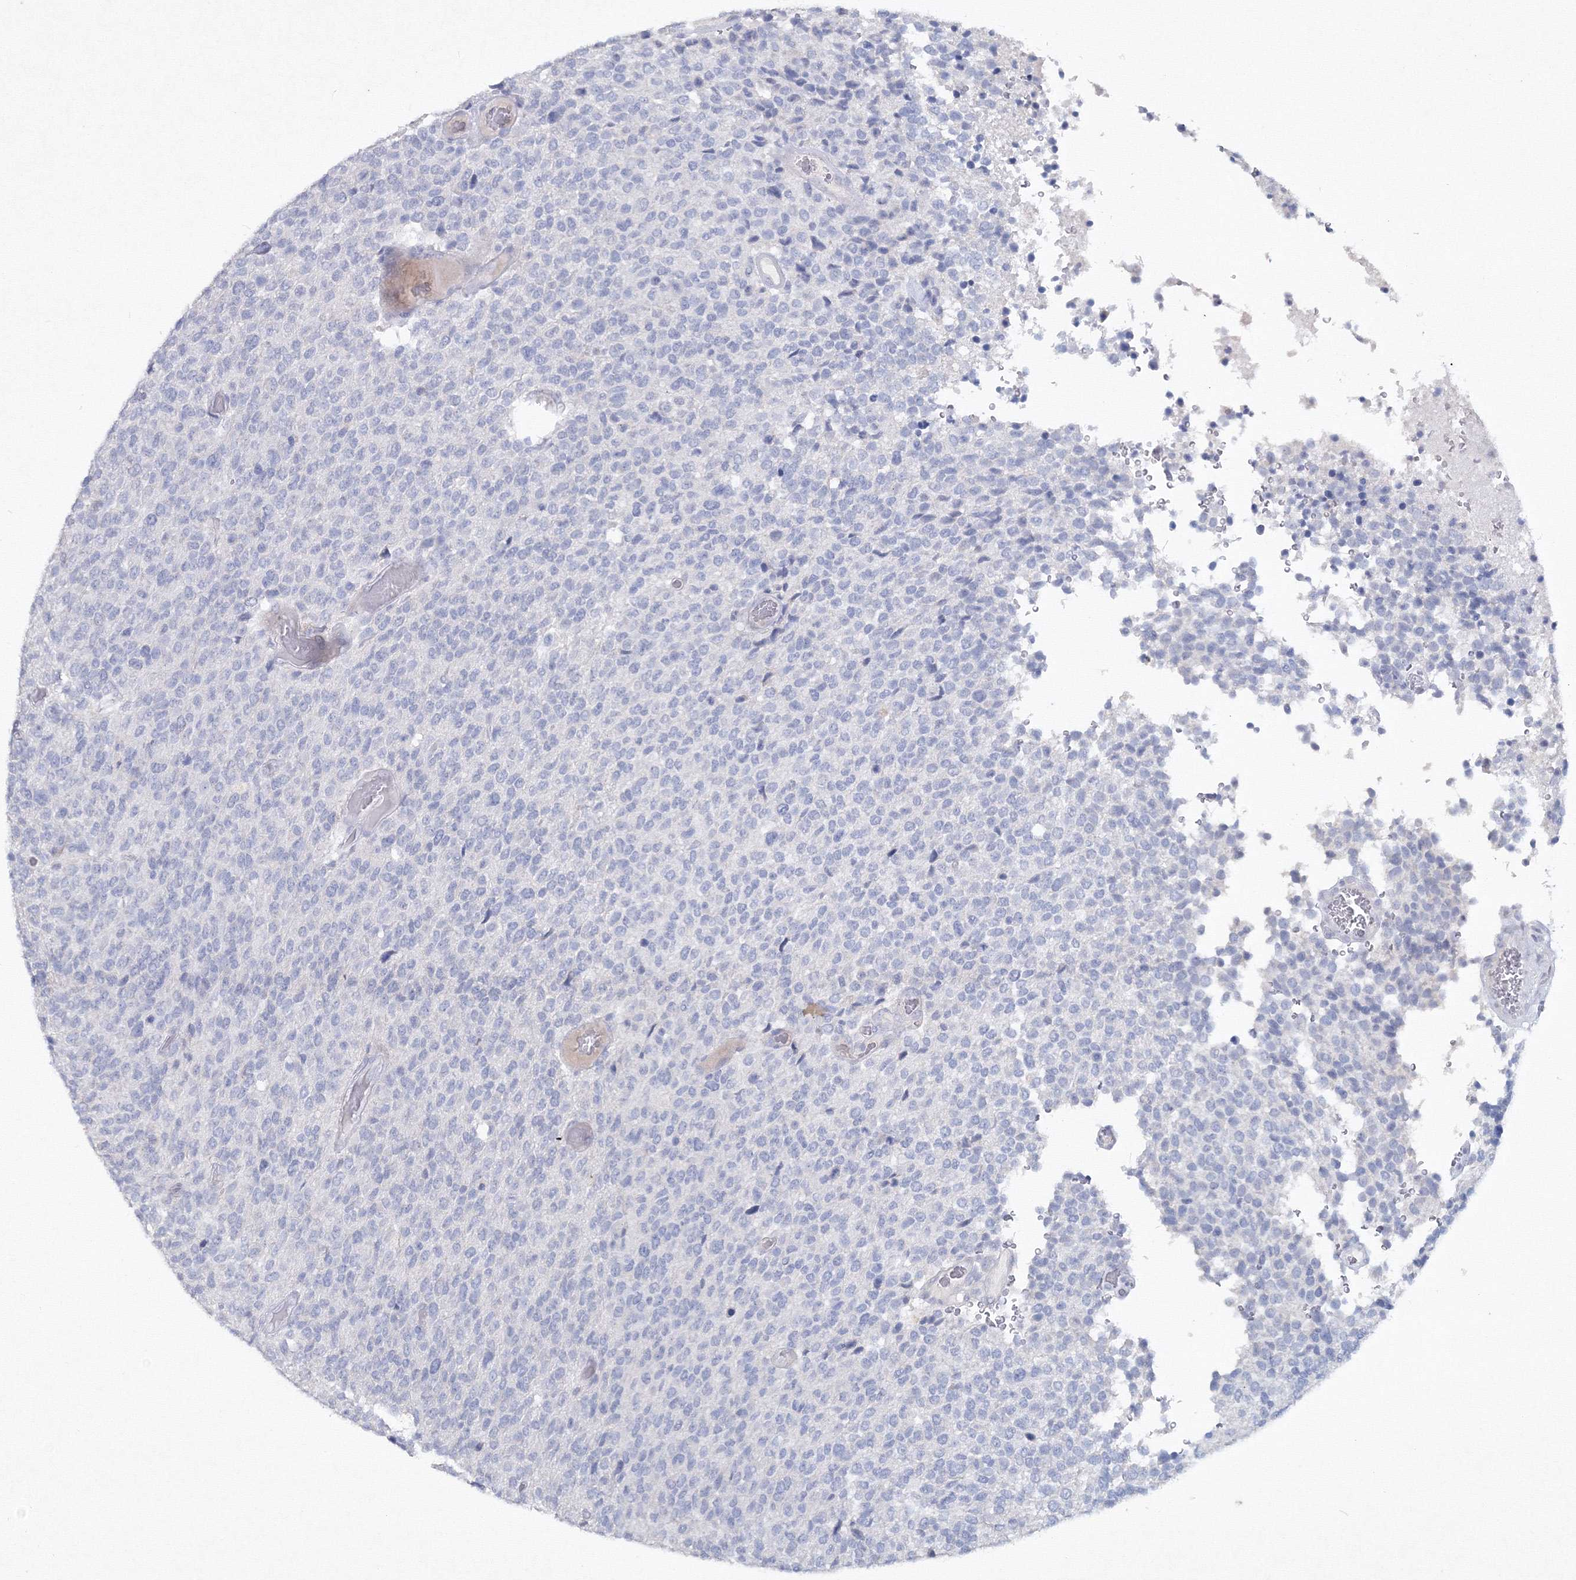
{"staining": {"intensity": "negative", "quantity": "none", "location": "none"}, "tissue": "glioma", "cell_type": "Tumor cells", "image_type": "cancer", "snomed": [{"axis": "morphology", "description": "Glioma, malignant, High grade"}, {"axis": "topography", "description": "pancreas cauda"}], "caption": "High magnification brightfield microscopy of malignant high-grade glioma stained with DAB (3,3'-diaminobenzidine) (brown) and counterstained with hematoxylin (blue): tumor cells show no significant expression. Nuclei are stained in blue.", "gene": "GCKR", "patient": {"sex": "male", "age": 60}}